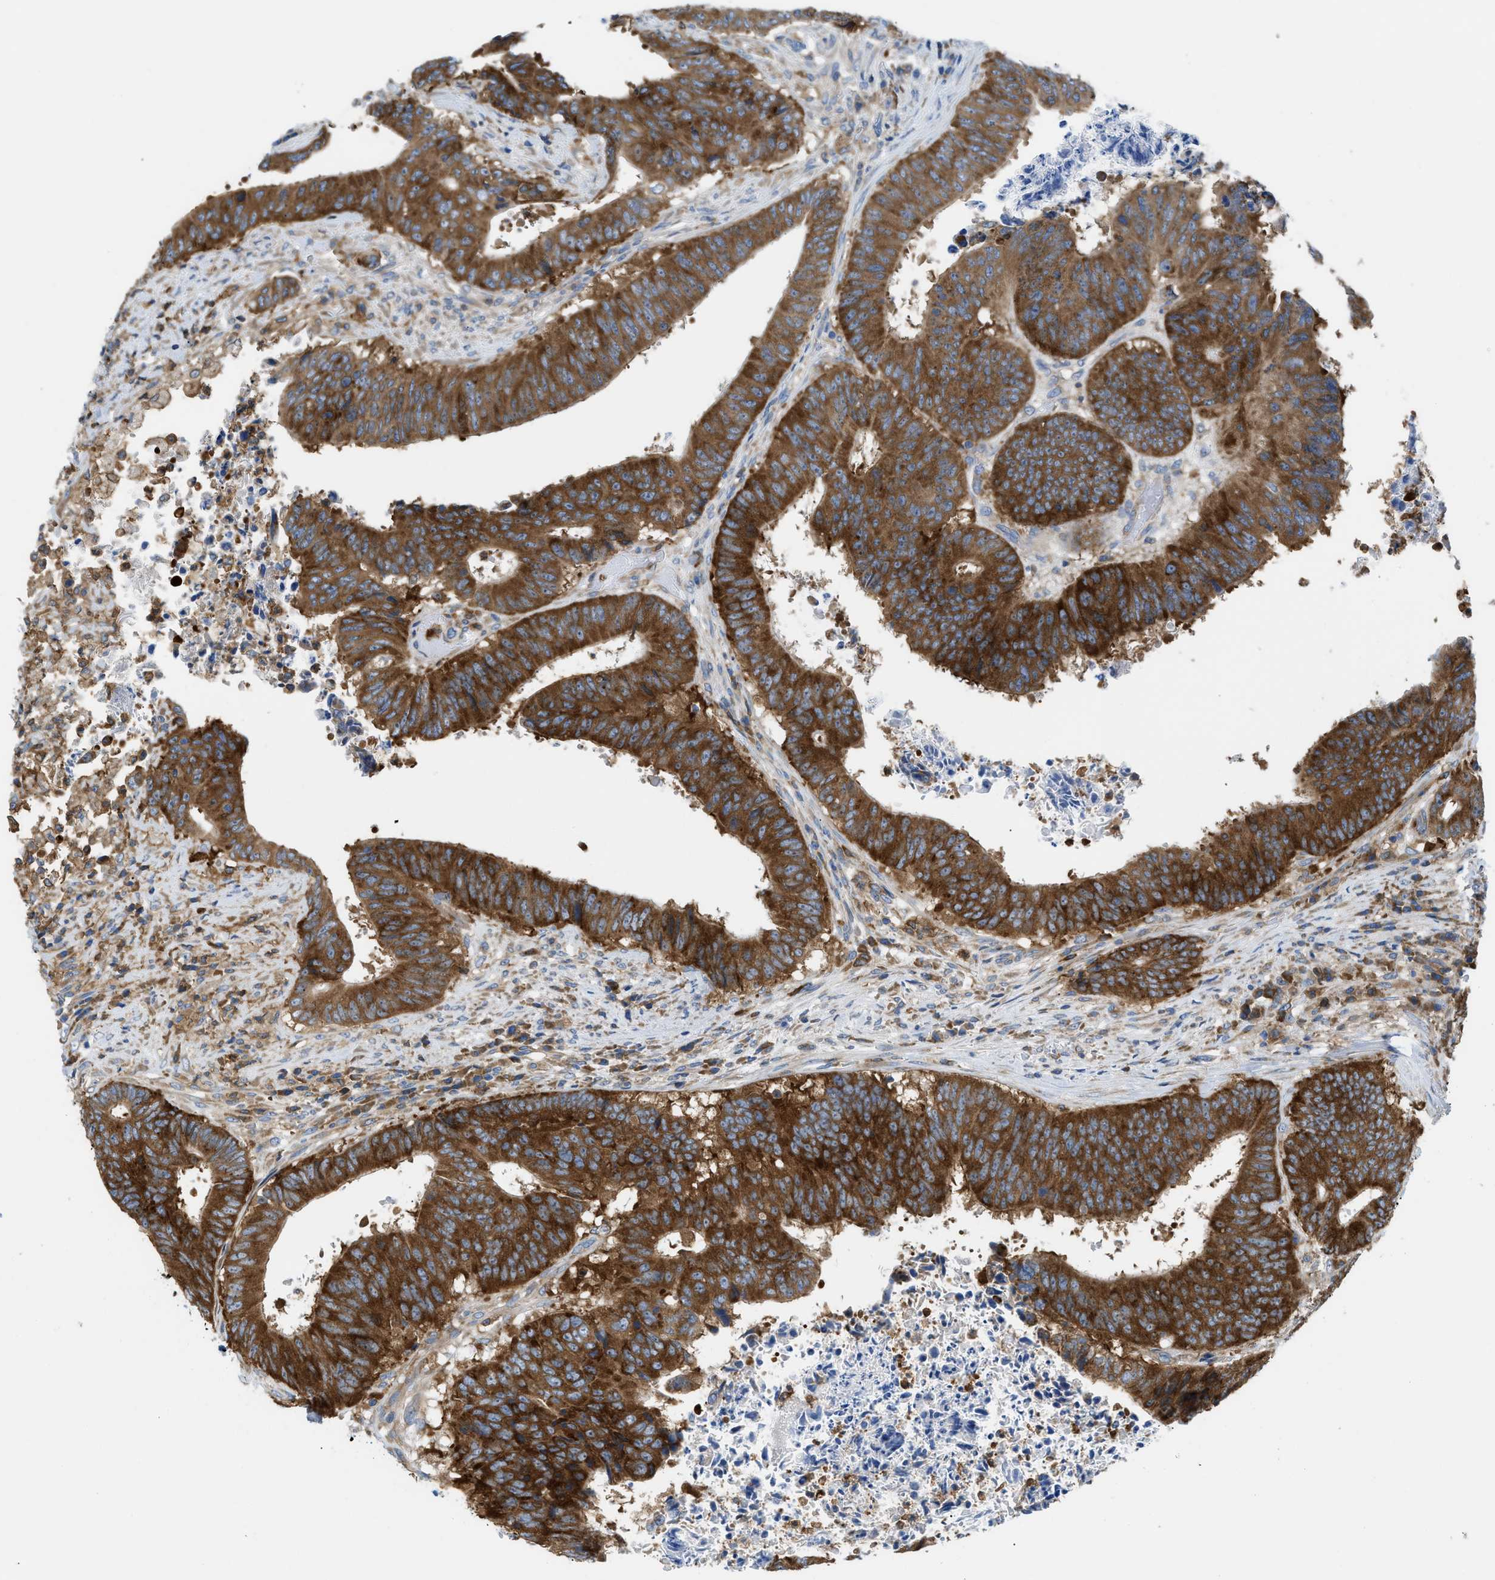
{"staining": {"intensity": "strong", "quantity": ">75%", "location": "cytoplasmic/membranous"}, "tissue": "colorectal cancer", "cell_type": "Tumor cells", "image_type": "cancer", "snomed": [{"axis": "morphology", "description": "Adenocarcinoma, NOS"}, {"axis": "topography", "description": "Rectum"}], "caption": "Protein positivity by IHC demonstrates strong cytoplasmic/membranous positivity in approximately >75% of tumor cells in colorectal adenocarcinoma.", "gene": "GPAT4", "patient": {"sex": "male", "age": 72}}